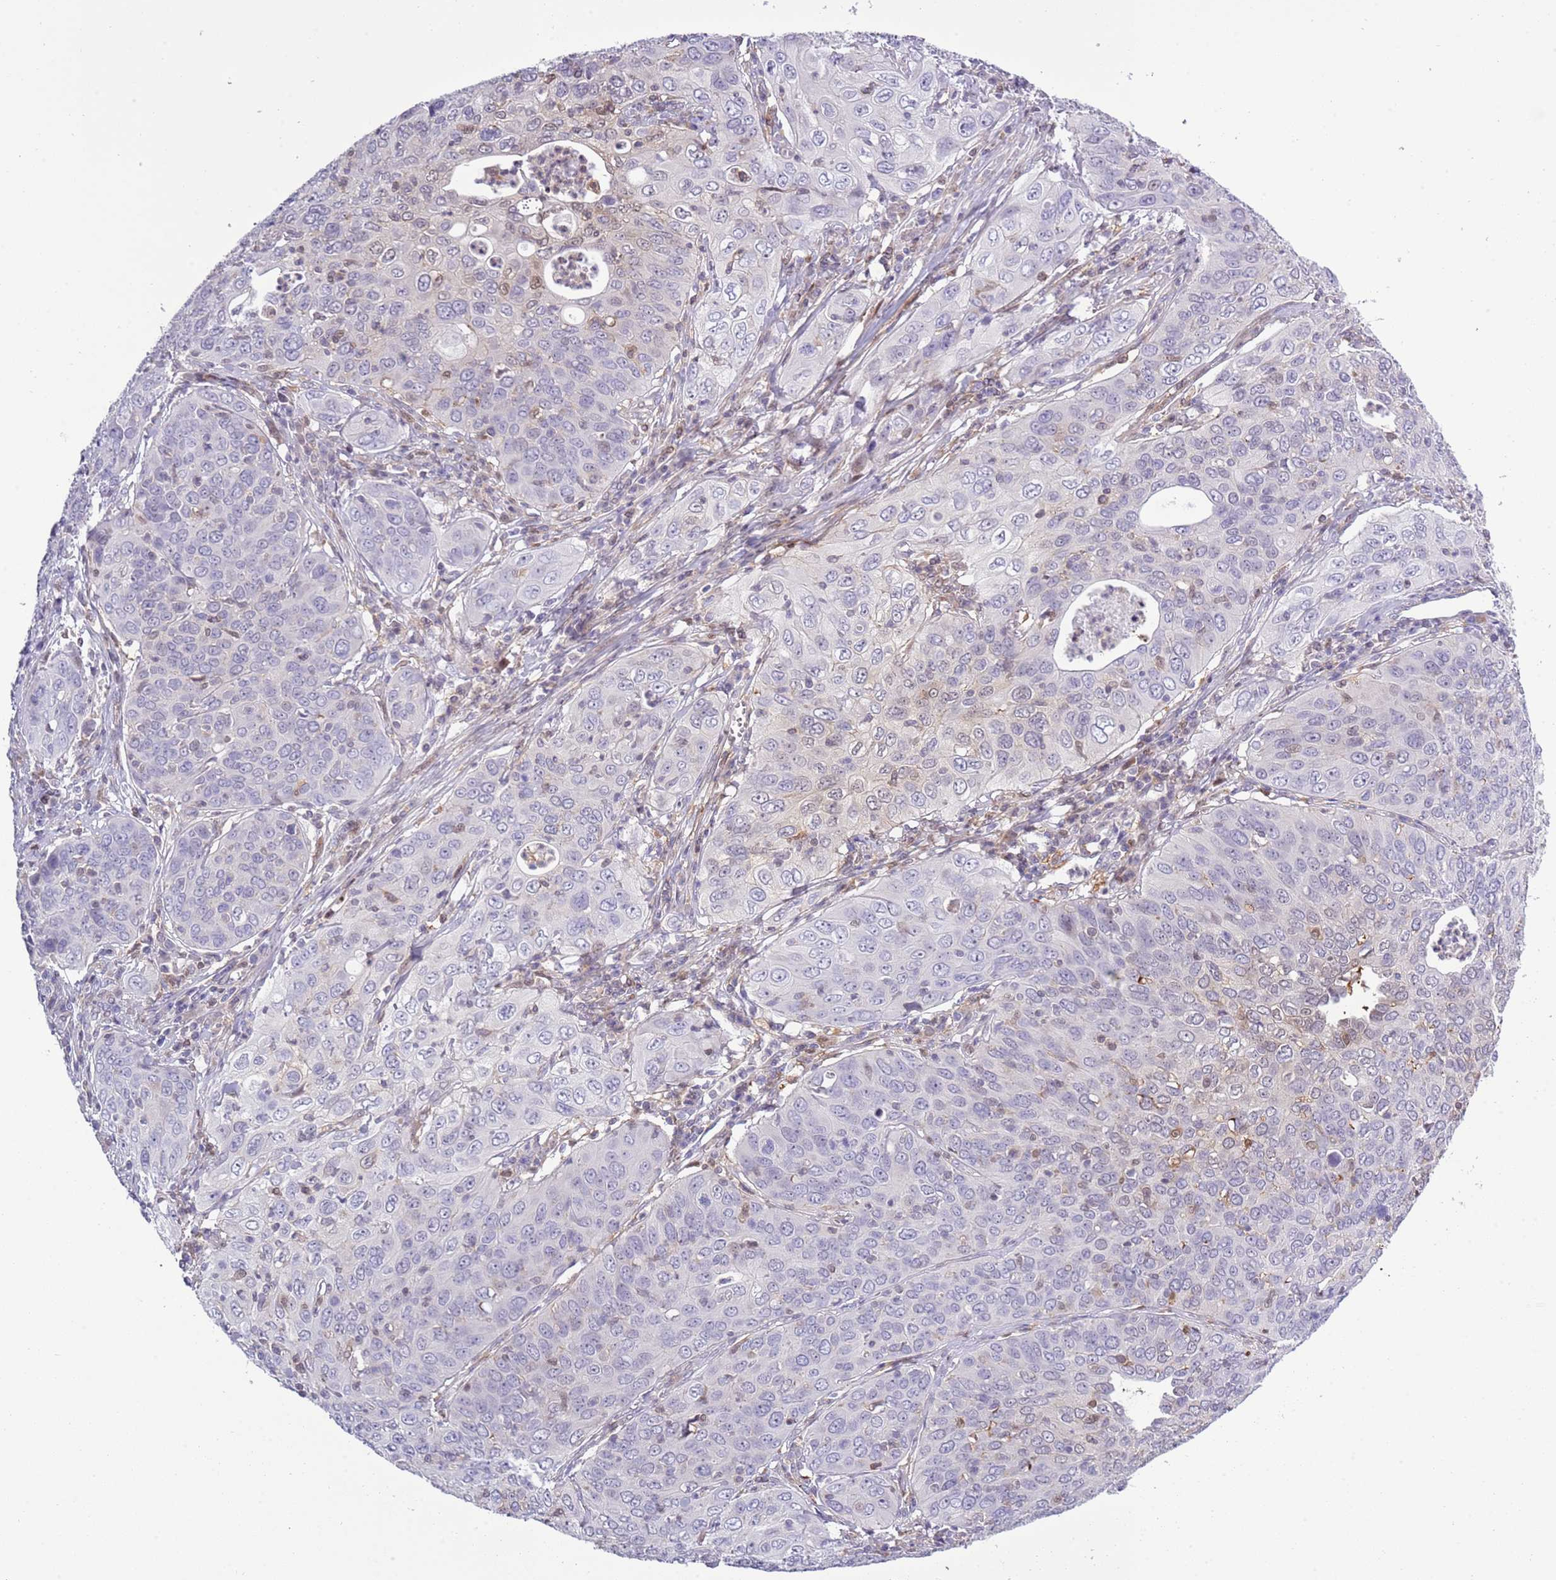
{"staining": {"intensity": "negative", "quantity": "none", "location": "none"}, "tissue": "cervical cancer", "cell_type": "Tumor cells", "image_type": "cancer", "snomed": [{"axis": "morphology", "description": "Squamous cell carcinoma, NOS"}, {"axis": "topography", "description": "Cervix"}], "caption": "High magnification brightfield microscopy of cervical squamous cell carcinoma stained with DAB (3,3'-diaminobenzidine) (brown) and counterstained with hematoxylin (blue): tumor cells show no significant positivity.", "gene": "NBPF6", "patient": {"sex": "female", "age": 36}}